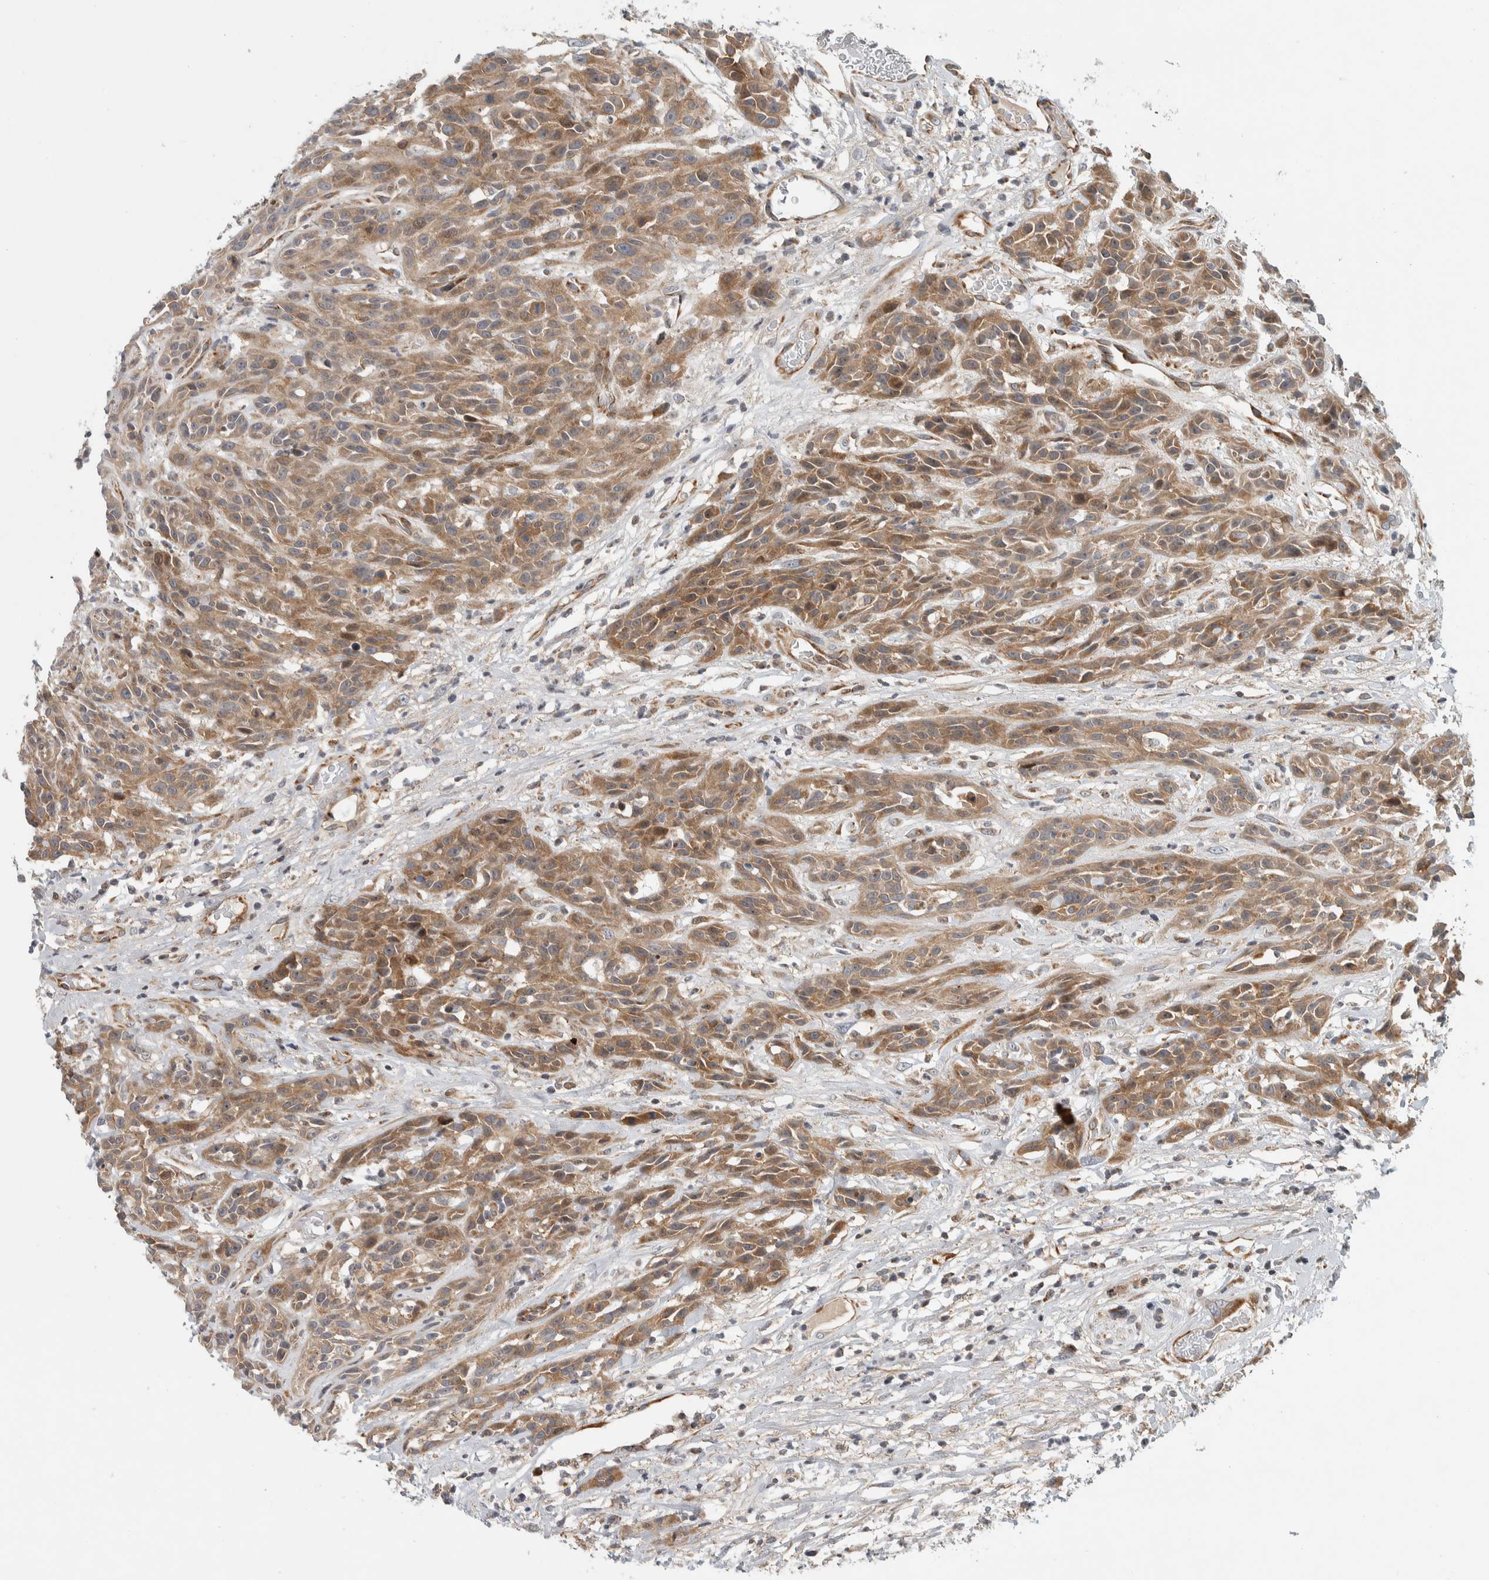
{"staining": {"intensity": "moderate", "quantity": ">75%", "location": "cytoplasmic/membranous"}, "tissue": "head and neck cancer", "cell_type": "Tumor cells", "image_type": "cancer", "snomed": [{"axis": "morphology", "description": "Normal tissue, NOS"}, {"axis": "morphology", "description": "Squamous cell carcinoma, NOS"}, {"axis": "topography", "description": "Cartilage tissue"}, {"axis": "topography", "description": "Head-Neck"}], "caption": "Head and neck squamous cell carcinoma stained for a protein exhibits moderate cytoplasmic/membranous positivity in tumor cells.", "gene": "AFP", "patient": {"sex": "male", "age": 62}}